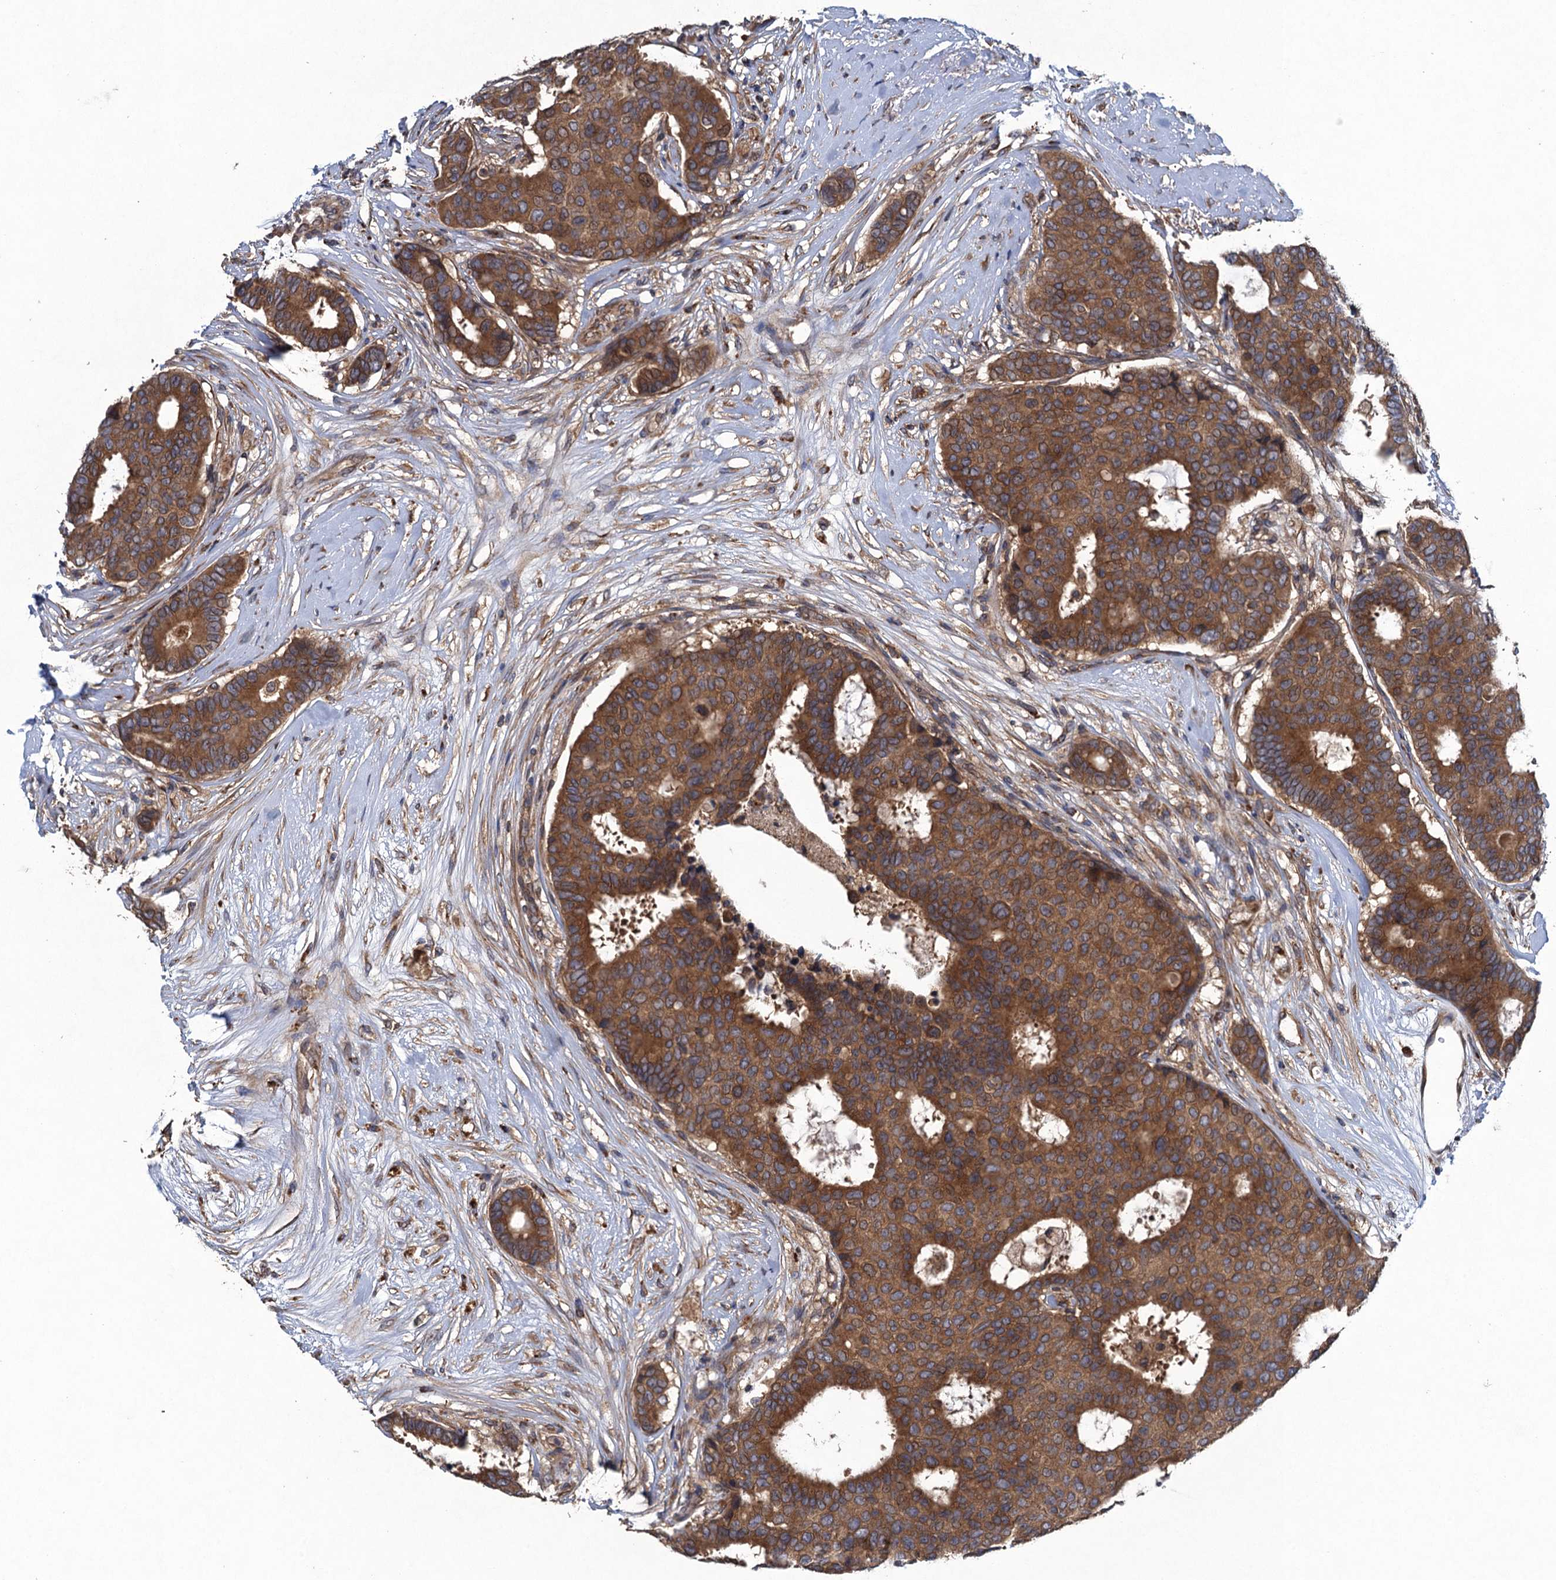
{"staining": {"intensity": "moderate", "quantity": ">75%", "location": "cytoplasmic/membranous"}, "tissue": "breast cancer", "cell_type": "Tumor cells", "image_type": "cancer", "snomed": [{"axis": "morphology", "description": "Duct carcinoma"}, {"axis": "topography", "description": "Breast"}], "caption": "Breast cancer tissue reveals moderate cytoplasmic/membranous expression in about >75% of tumor cells (brown staining indicates protein expression, while blue staining denotes nuclei).", "gene": "CNTN5", "patient": {"sex": "female", "age": 75}}